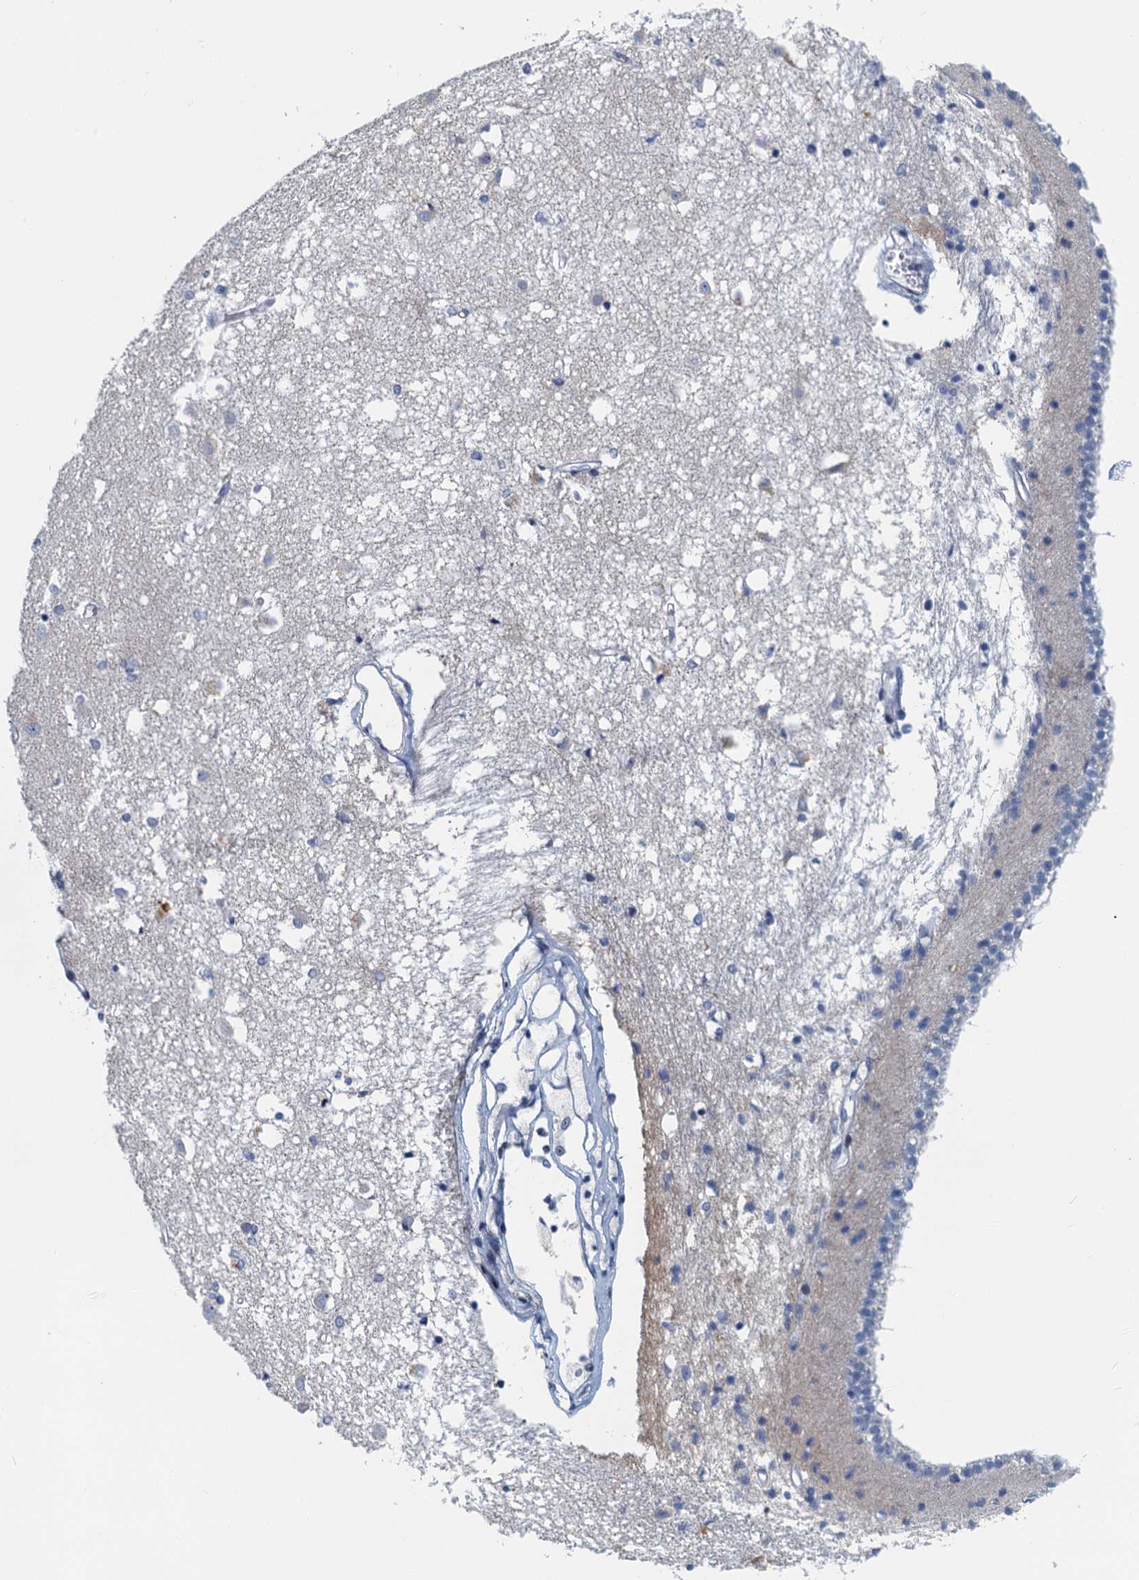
{"staining": {"intensity": "negative", "quantity": "none", "location": "none"}, "tissue": "caudate", "cell_type": "Glial cells", "image_type": "normal", "snomed": [{"axis": "morphology", "description": "Normal tissue, NOS"}, {"axis": "topography", "description": "Lateral ventricle wall"}], "caption": "Immunohistochemical staining of normal caudate shows no significant expression in glial cells. (DAB (3,3'-diaminobenzidine) immunohistochemistry (IHC) visualized using brightfield microscopy, high magnification).", "gene": "ANKRD13D", "patient": {"sex": "male", "age": 45}}